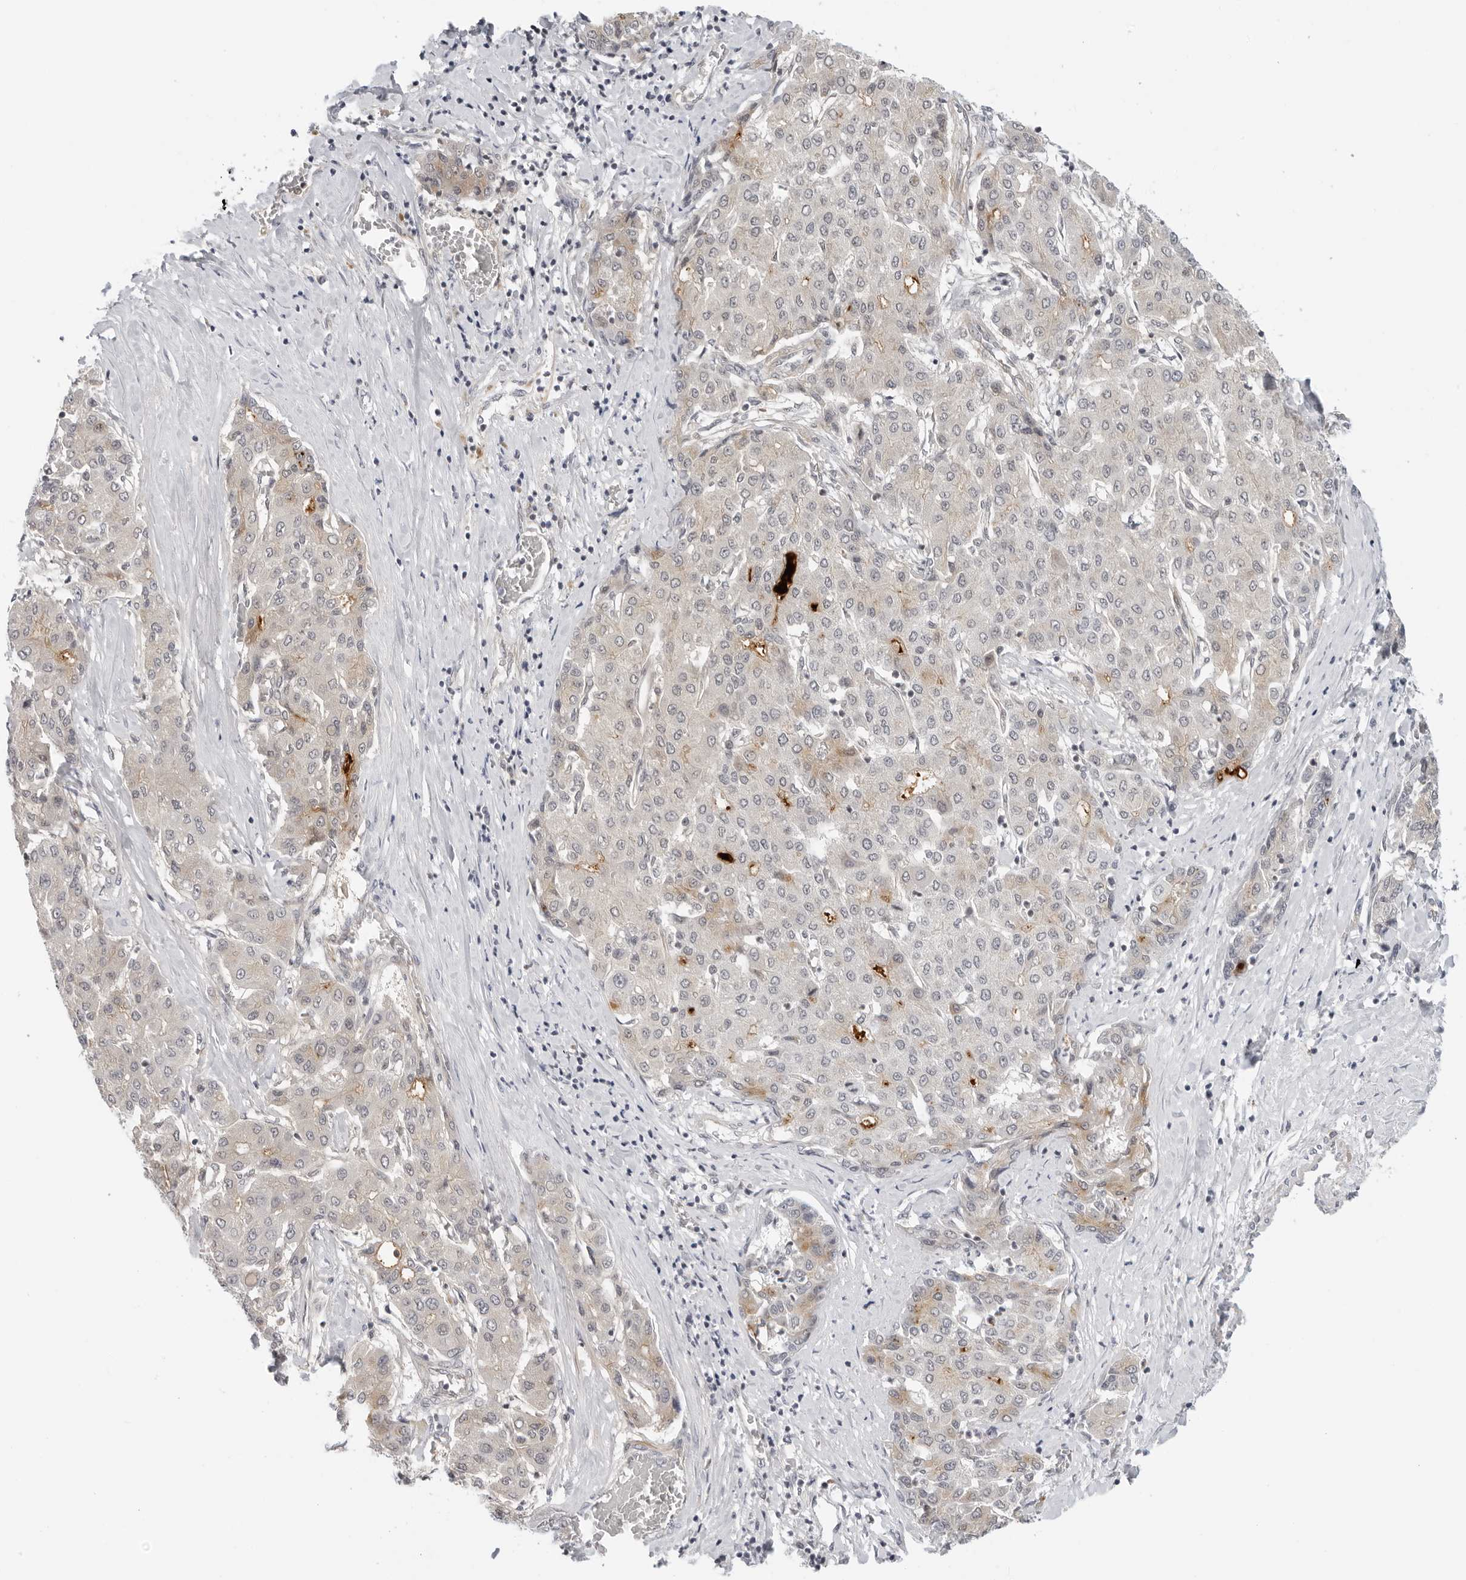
{"staining": {"intensity": "weak", "quantity": "<25%", "location": "cytoplasmic/membranous"}, "tissue": "liver cancer", "cell_type": "Tumor cells", "image_type": "cancer", "snomed": [{"axis": "morphology", "description": "Carcinoma, Hepatocellular, NOS"}, {"axis": "topography", "description": "Liver"}], "caption": "DAB immunohistochemical staining of liver cancer (hepatocellular carcinoma) reveals no significant positivity in tumor cells.", "gene": "SUGCT", "patient": {"sex": "male", "age": 65}}